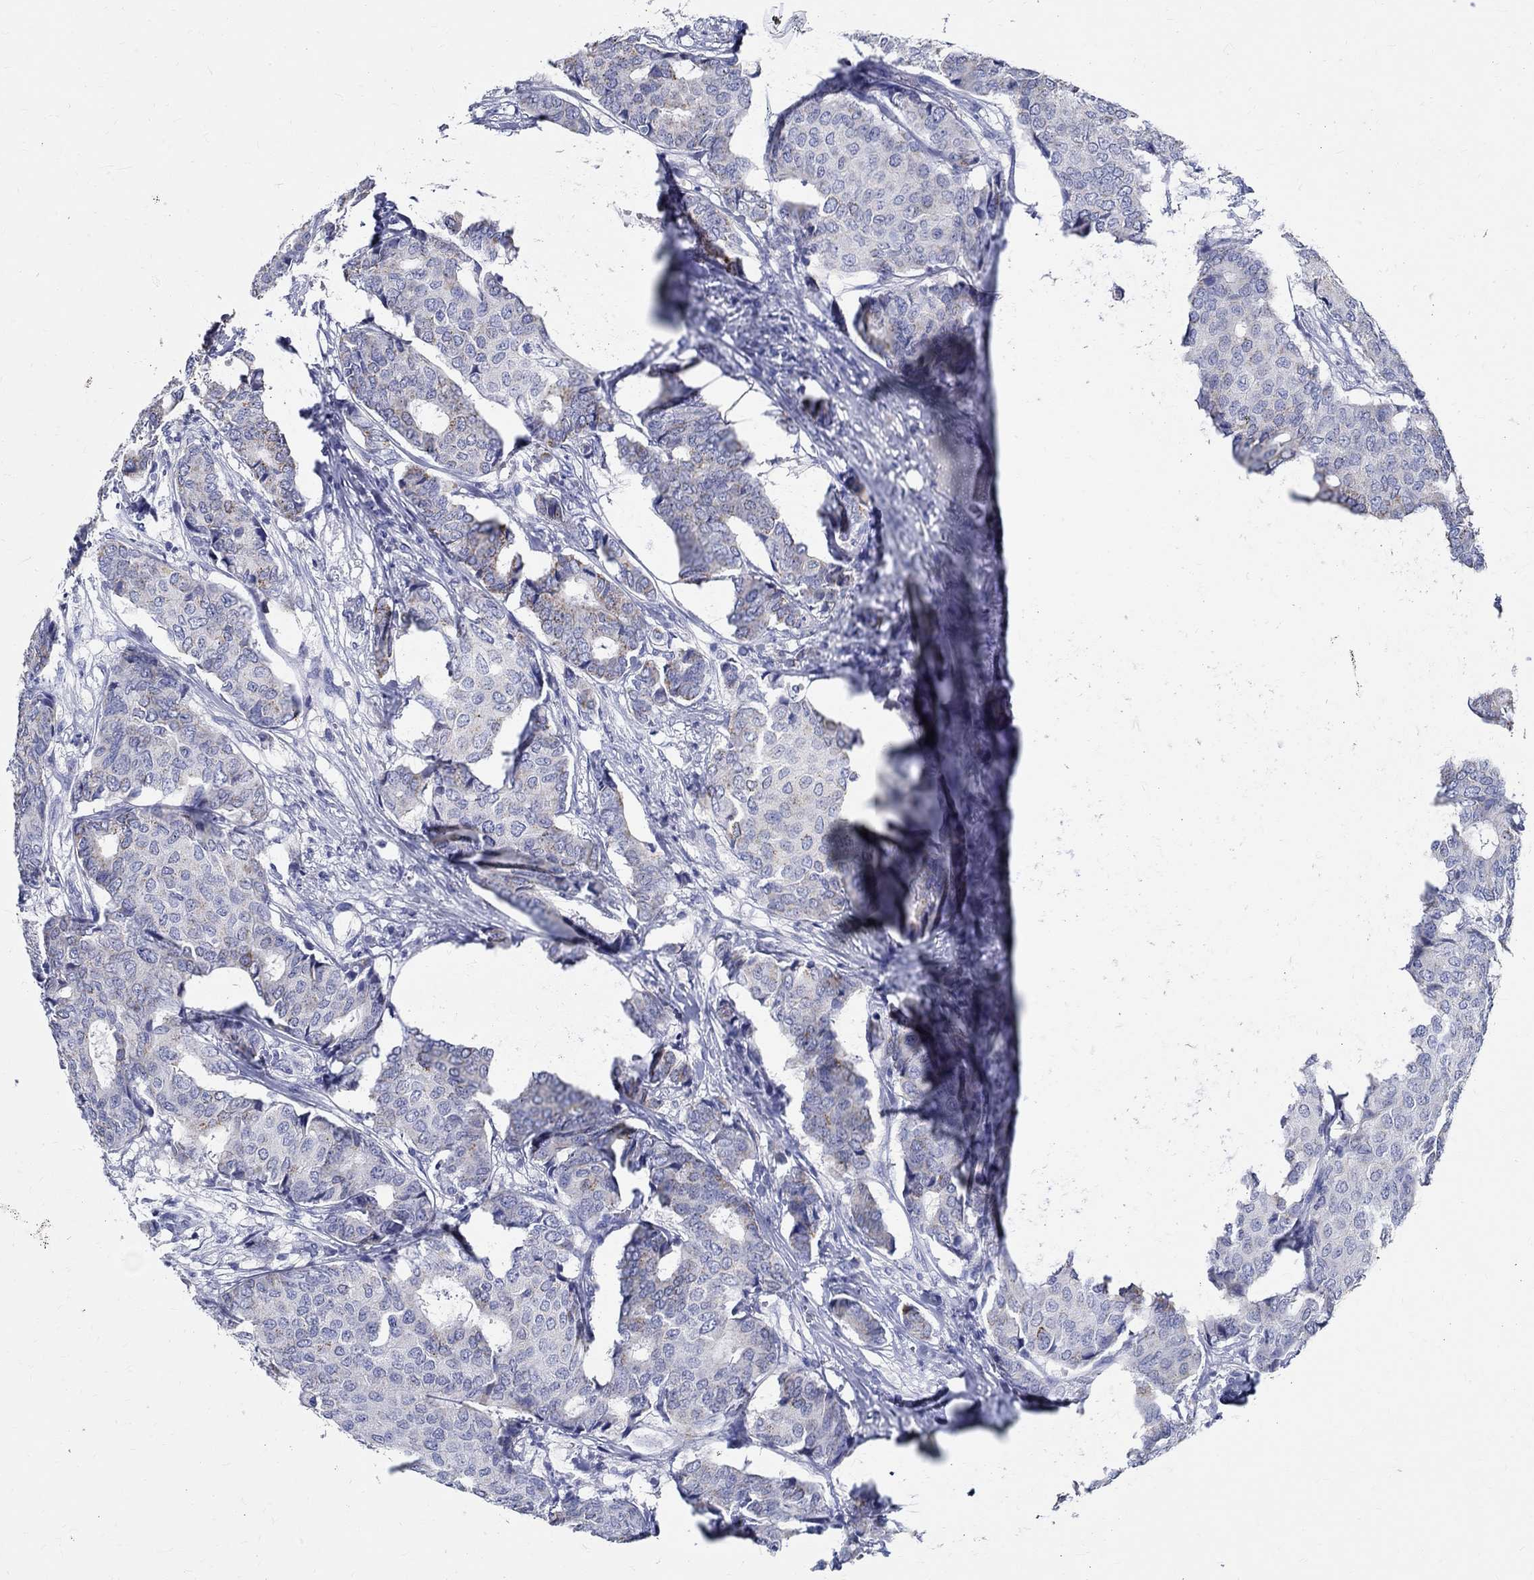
{"staining": {"intensity": "moderate", "quantity": "<25%", "location": "cytoplasmic/membranous"}, "tissue": "breast cancer", "cell_type": "Tumor cells", "image_type": "cancer", "snomed": [{"axis": "morphology", "description": "Duct carcinoma"}, {"axis": "topography", "description": "Breast"}], "caption": "An immunohistochemistry (IHC) micrograph of tumor tissue is shown. Protein staining in brown shows moderate cytoplasmic/membranous positivity in breast cancer within tumor cells.", "gene": "TSPAN16", "patient": {"sex": "female", "age": 75}}